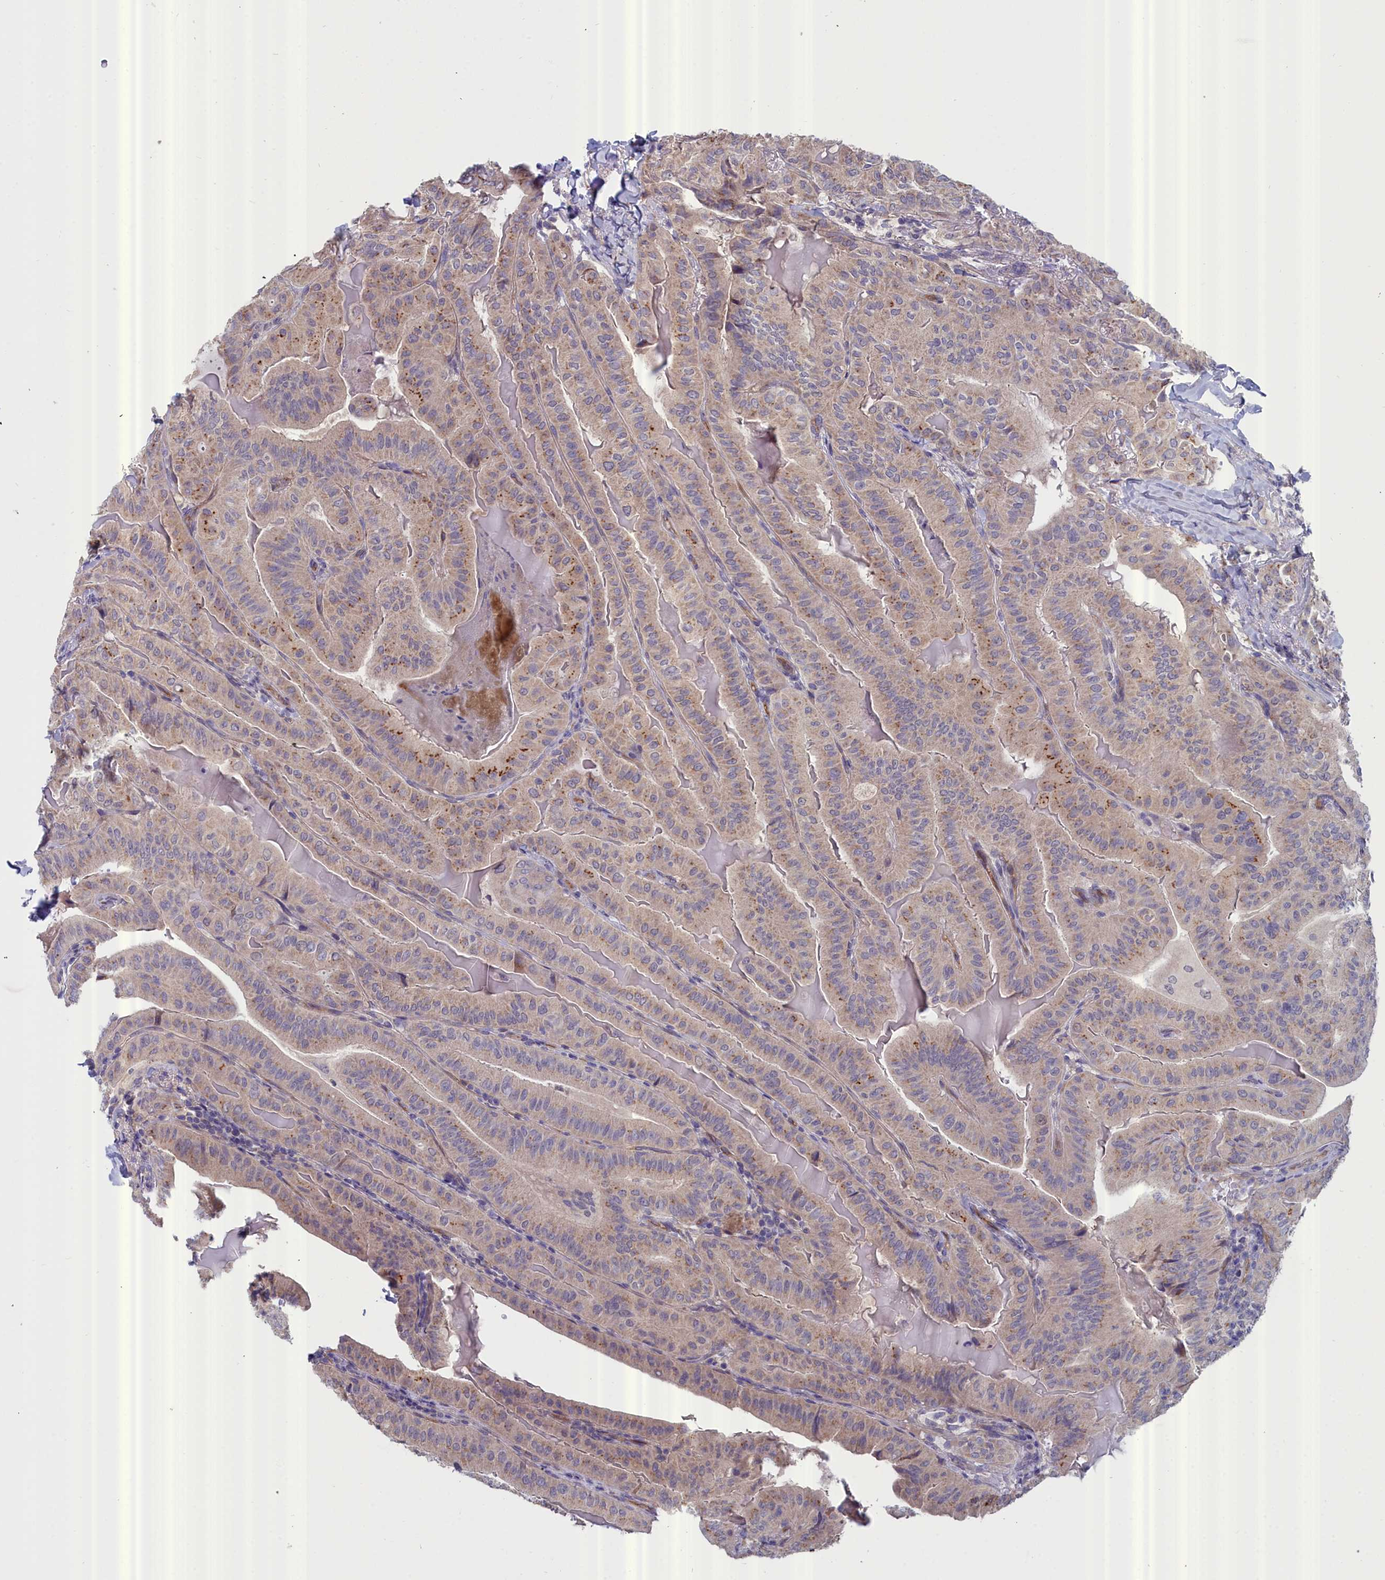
{"staining": {"intensity": "moderate", "quantity": "25%-75%", "location": "cytoplasmic/membranous"}, "tissue": "thyroid cancer", "cell_type": "Tumor cells", "image_type": "cancer", "snomed": [{"axis": "morphology", "description": "Papillary adenocarcinoma, NOS"}, {"axis": "topography", "description": "Thyroid gland"}], "caption": "Immunohistochemistry (IHC) image of neoplastic tissue: human papillary adenocarcinoma (thyroid) stained using immunohistochemistry (IHC) reveals medium levels of moderate protein expression localized specifically in the cytoplasmic/membranous of tumor cells, appearing as a cytoplasmic/membranous brown color.", "gene": "RDX", "patient": {"sex": "female", "age": 68}}